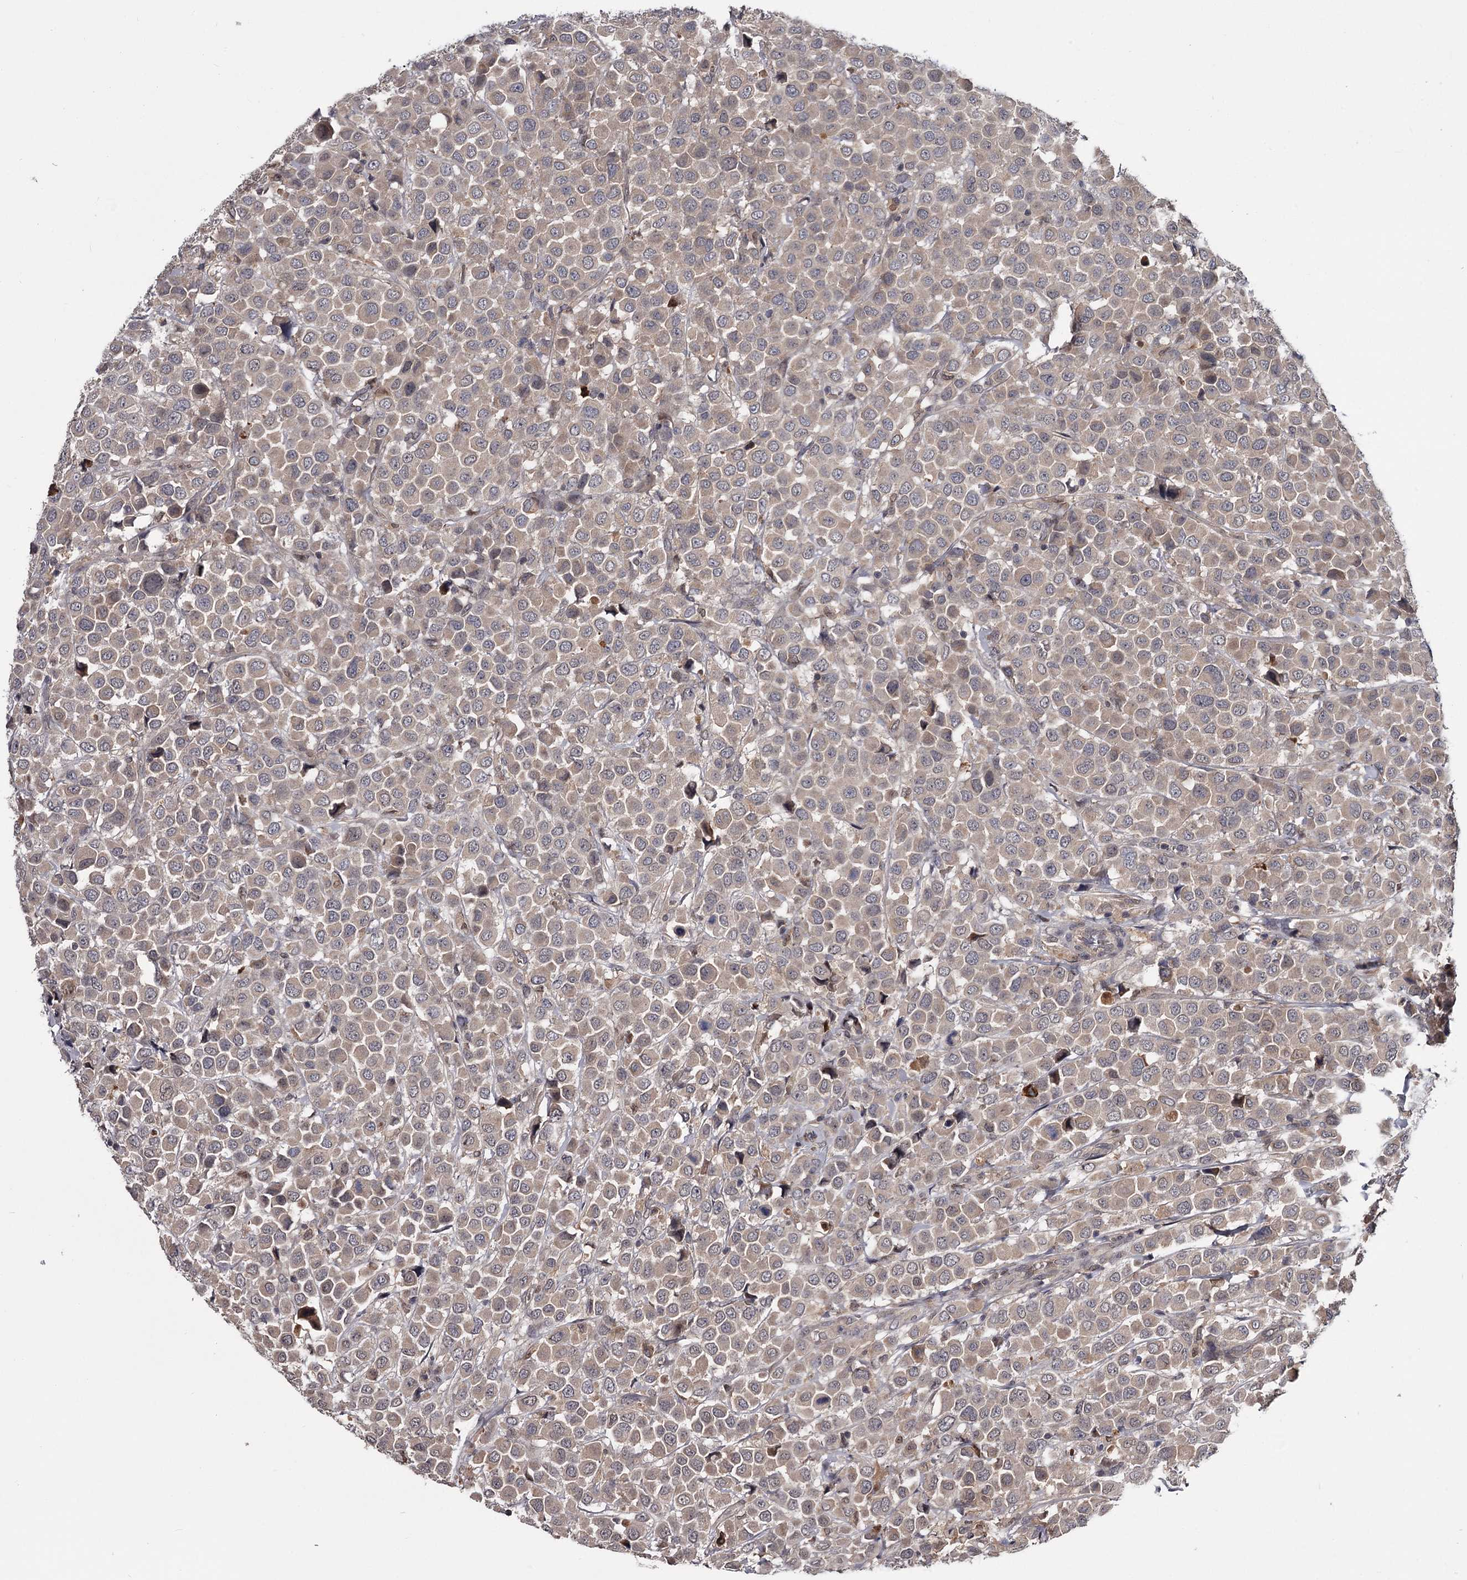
{"staining": {"intensity": "weak", "quantity": "25%-75%", "location": "cytoplasmic/membranous"}, "tissue": "breast cancer", "cell_type": "Tumor cells", "image_type": "cancer", "snomed": [{"axis": "morphology", "description": "Duct carcinoma"}, {"axis": "topography", "description": "Breast"}], "caption": "The image exhibits staining of invasive ductal carcinoma (breast), revealing weak cytoplasmic/membranous protein staining (brown color) within tumor cells.", "gene": "DAO", "patient": {"sex": "female", "age": 61}}